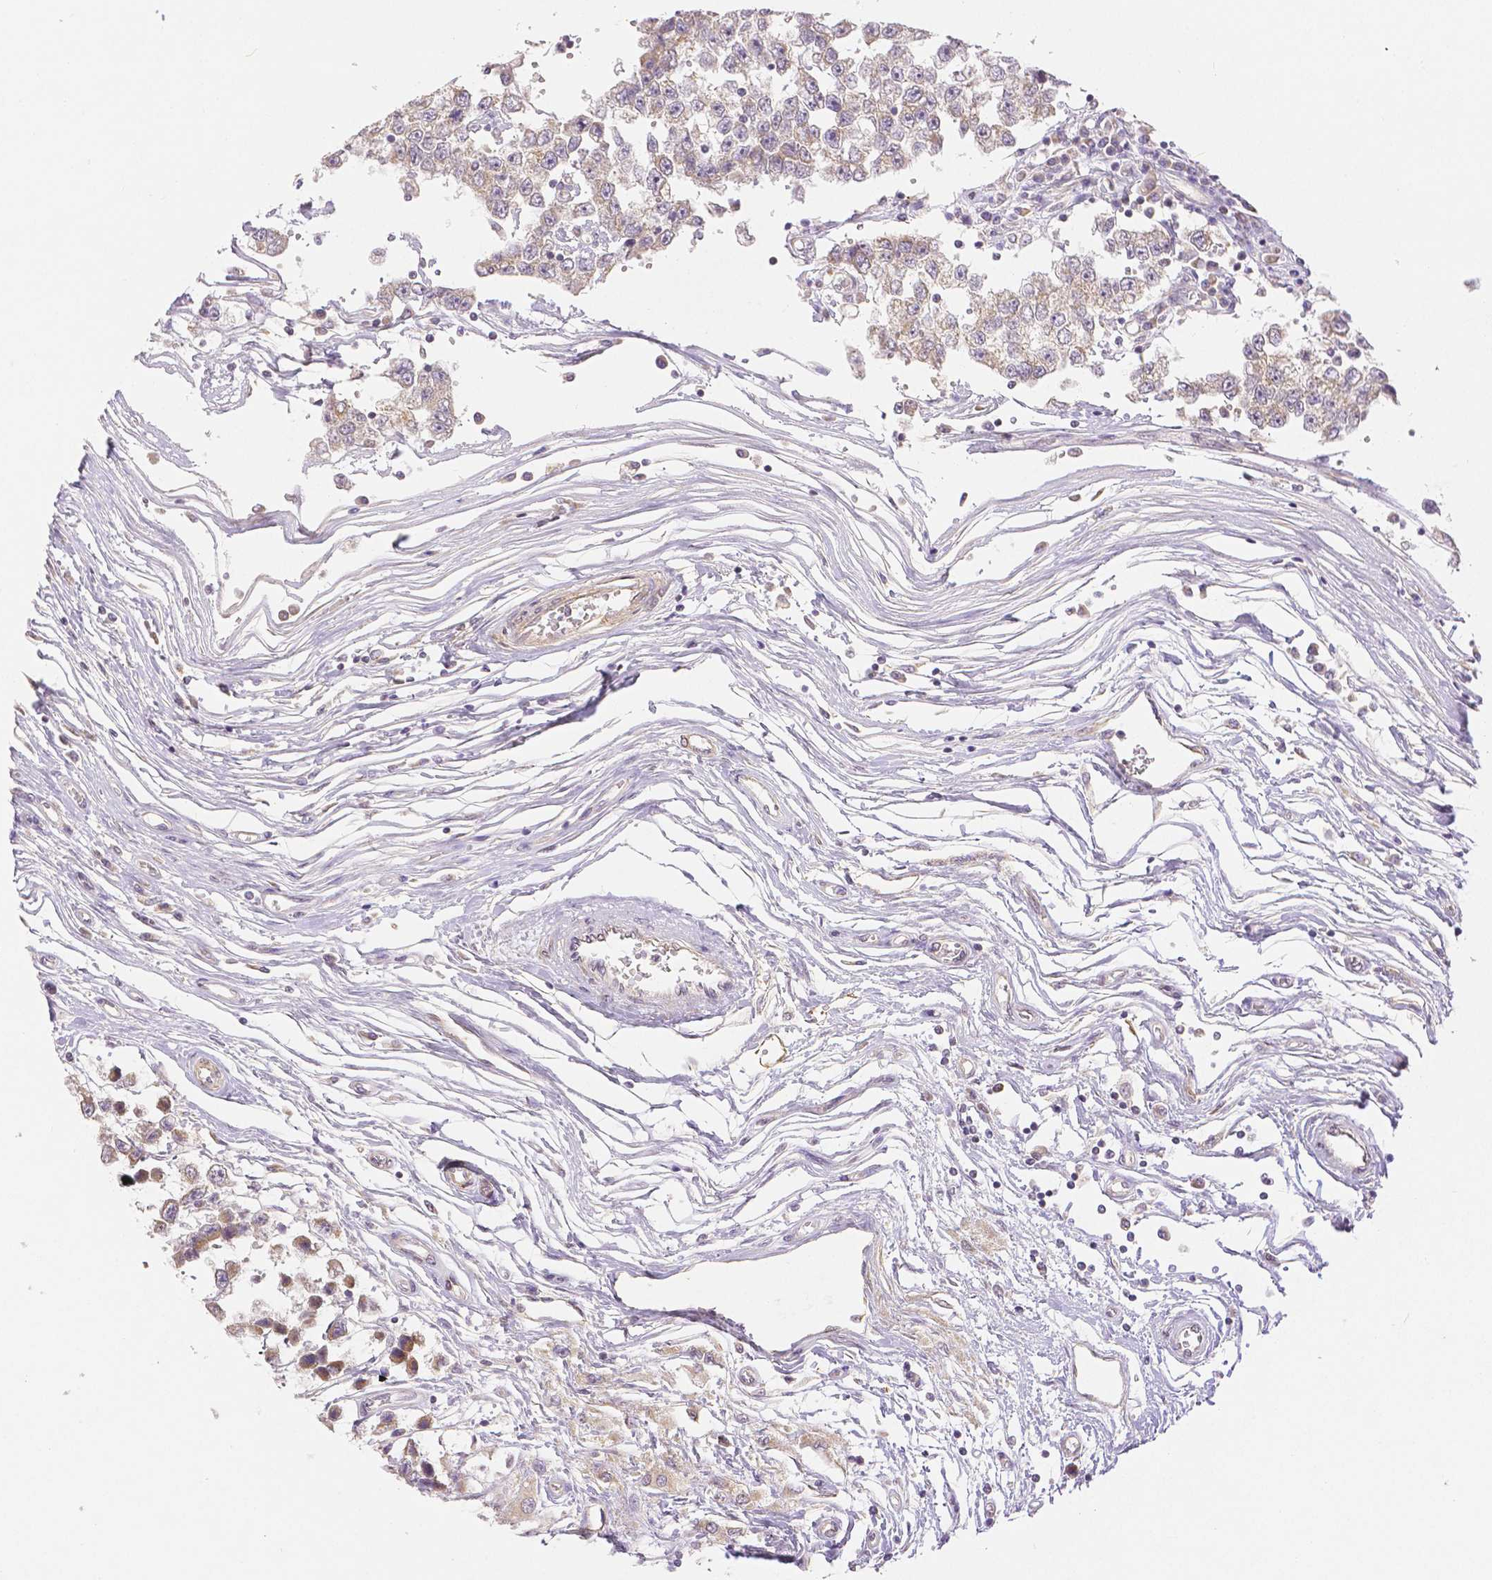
{"staining": {"intensity": "weak", "quantity": "<25%", "location": "cytoplasmic/membranous"}, "tissue": "testis cancer", "cell_type": "Tumor cells", "image_type": "cancer", "snomed": [{"axis": "morphology", "description": "Seminoma, NOS"}, {"axis": "topography", "description": "Testis"}], "caption": "This is a image of immunohistochemistry staining of testis cancer (seminoma), which shows no expression in tumor cells. The staining is performed using DAB brown chromogen with nuclei counter-stained in using hematoxylin.", "gene": "RHOT1", "patient": {"sex": "male", "age": 34}}